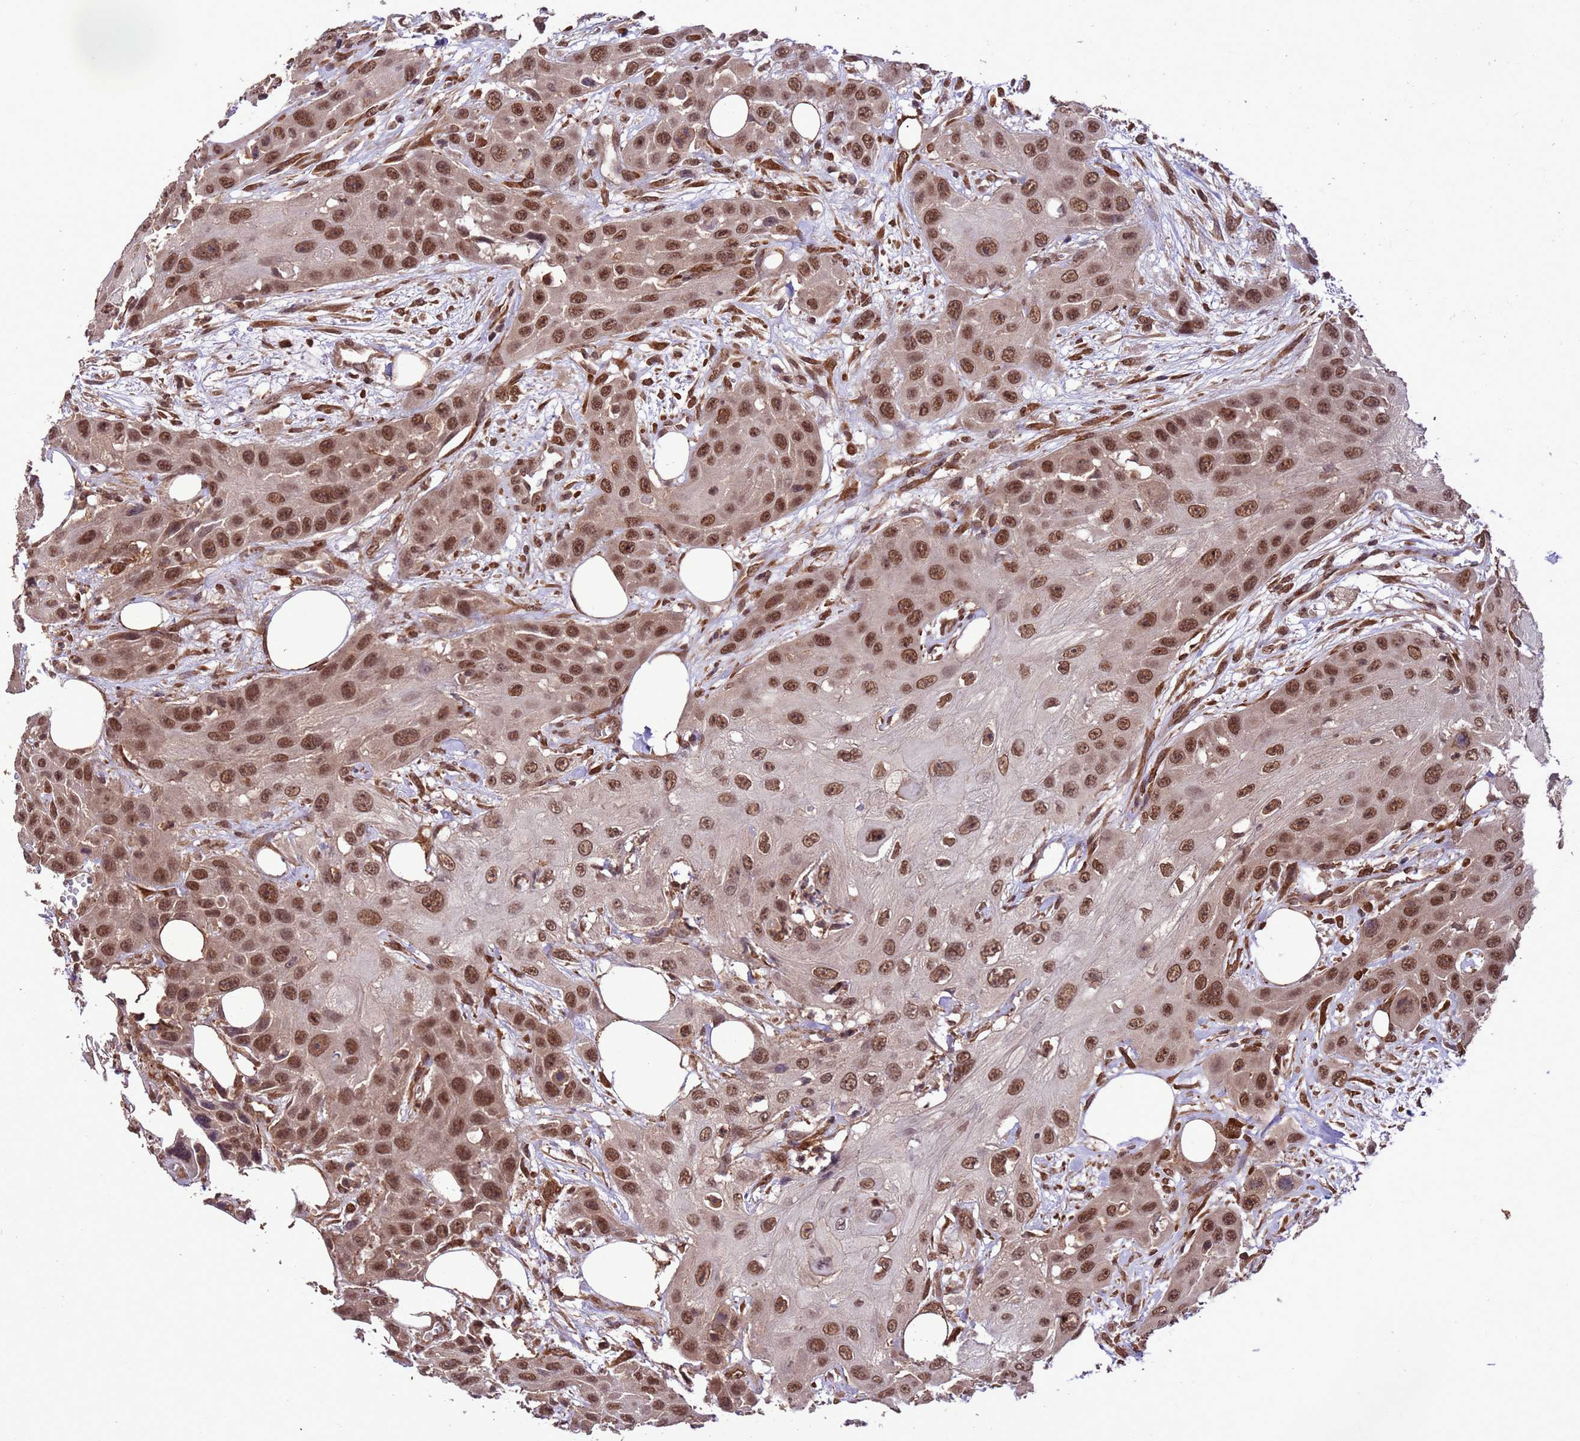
{"staining": {"intensity": "moderate", "quantity": ">75%", "location": "nuclear"}, "tissue": "head and neck cancer", "cell_type": "Tumor cells", "image_type": "cancer", "snomed": [{"axis": "morphology", "description": "Squamous cell carcinoma, NOS"}, {"axis": "topography", "description": "Head-Neck"}], "caption": "Immunohistochemistry (IHC) photomicrograph of squamous cell carcinoma (head and neck) stained for a protein (brown), which demonstrates medium levels of moderate nuclear expression in about >75% of tumor cells.", "gene": "VSTM4", "patient": {"sex": "male", "age": 81}}